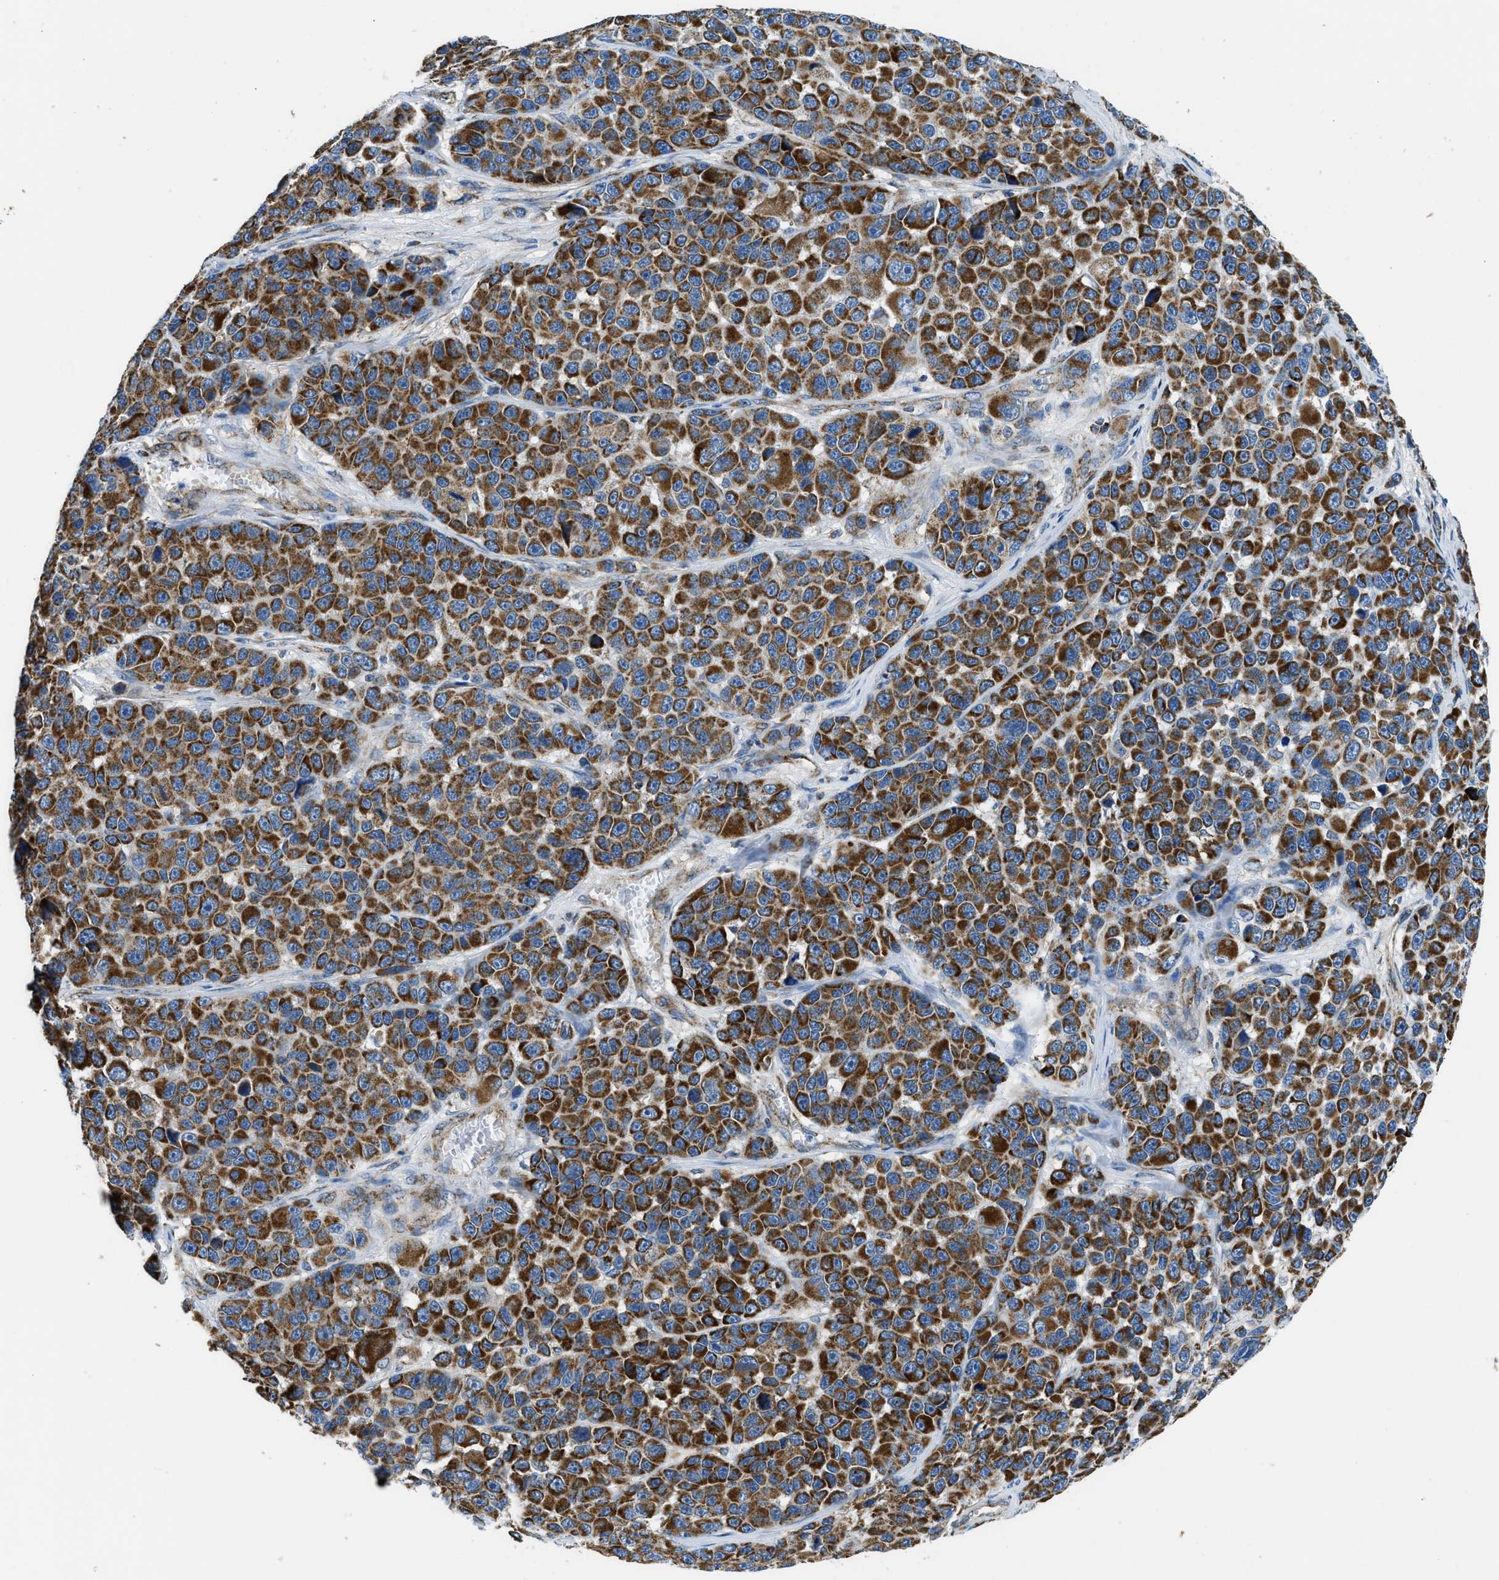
{"staining": {"intensity": "strong", "quantity": ">75%", "location": "cytoplasmic/membranous"}, "tissue": "melanoma", "cell_type": "Tumor cells", "image_type": "cancer", "snomed": [{"axis": "morphology", "description": "Malignant melanoma, NOS"}, {"axis": "topography", "description": "Skin"}], "caption": "The histopathology image exhibits a brown stain indicating the presence of a protein in the cytoplasmic/membranous of tumor cells in malignant melanoma. The staining was performed using DAB (3,3'-diaminobenzidine), with brown indicating positive protein expression. Nuclei are stained blue with hematoxylin.", "gene": "STK33", "patient": {"sex": "male", "age": 53}}